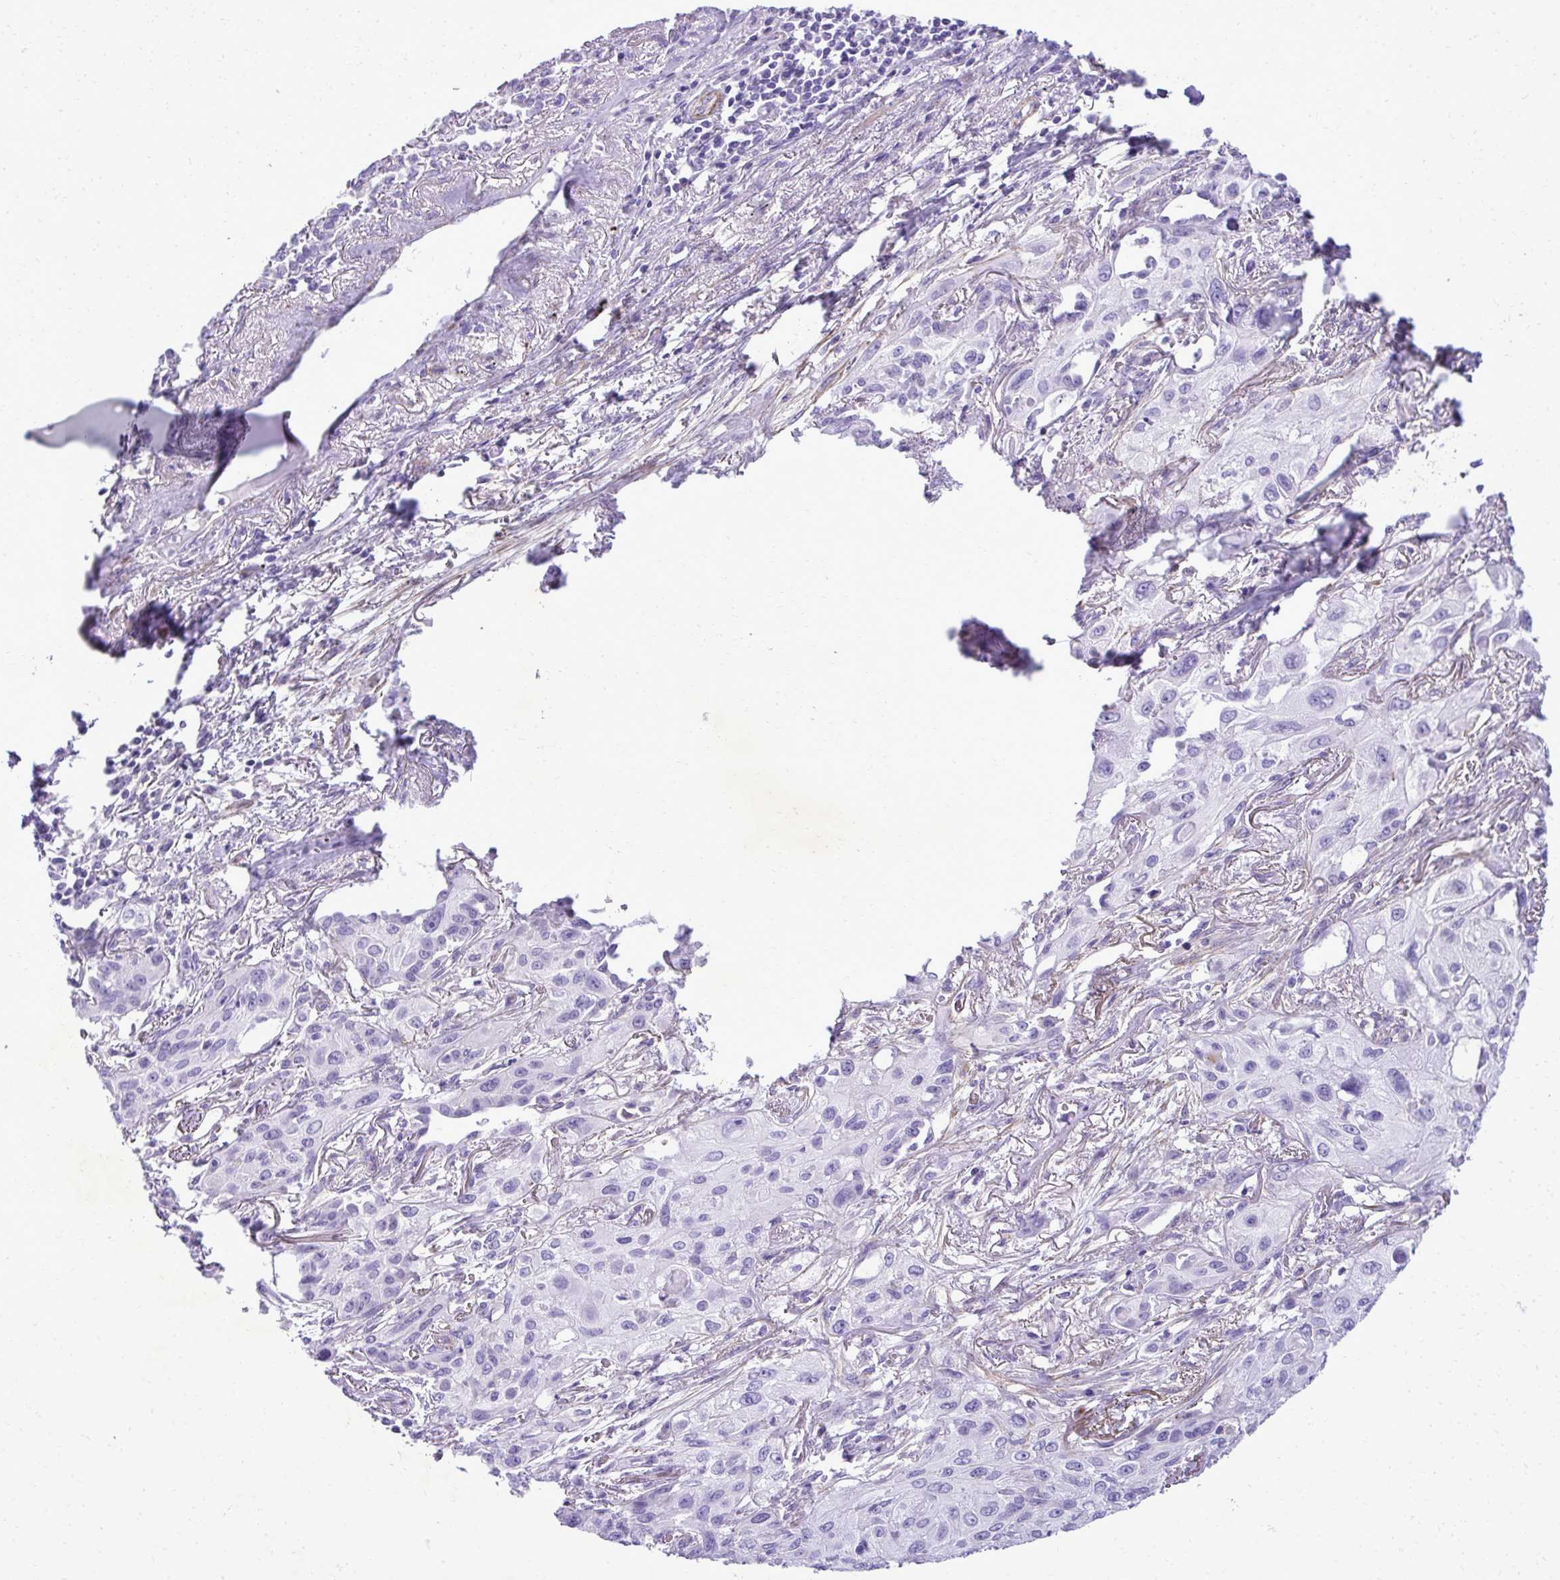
{"staining": {"intensity": "negative", "quantity": "none", "location": "none"}, "tissue": "lung cancer", "cell_type": "Tumor cells", "image_type": "cancer", "snomed": [{"axis": "morphology", "description": "Squamous cell carcinoma, NOS"}, {"axis": "topography", "description": "Lung"}], "caption": "Immunohistochemical staining of human lung squamous cell carcinoma shows no significant expression in tumor cells.", "gene": "PITPNM3", "patient": {"sex": "male", "age": 71}}